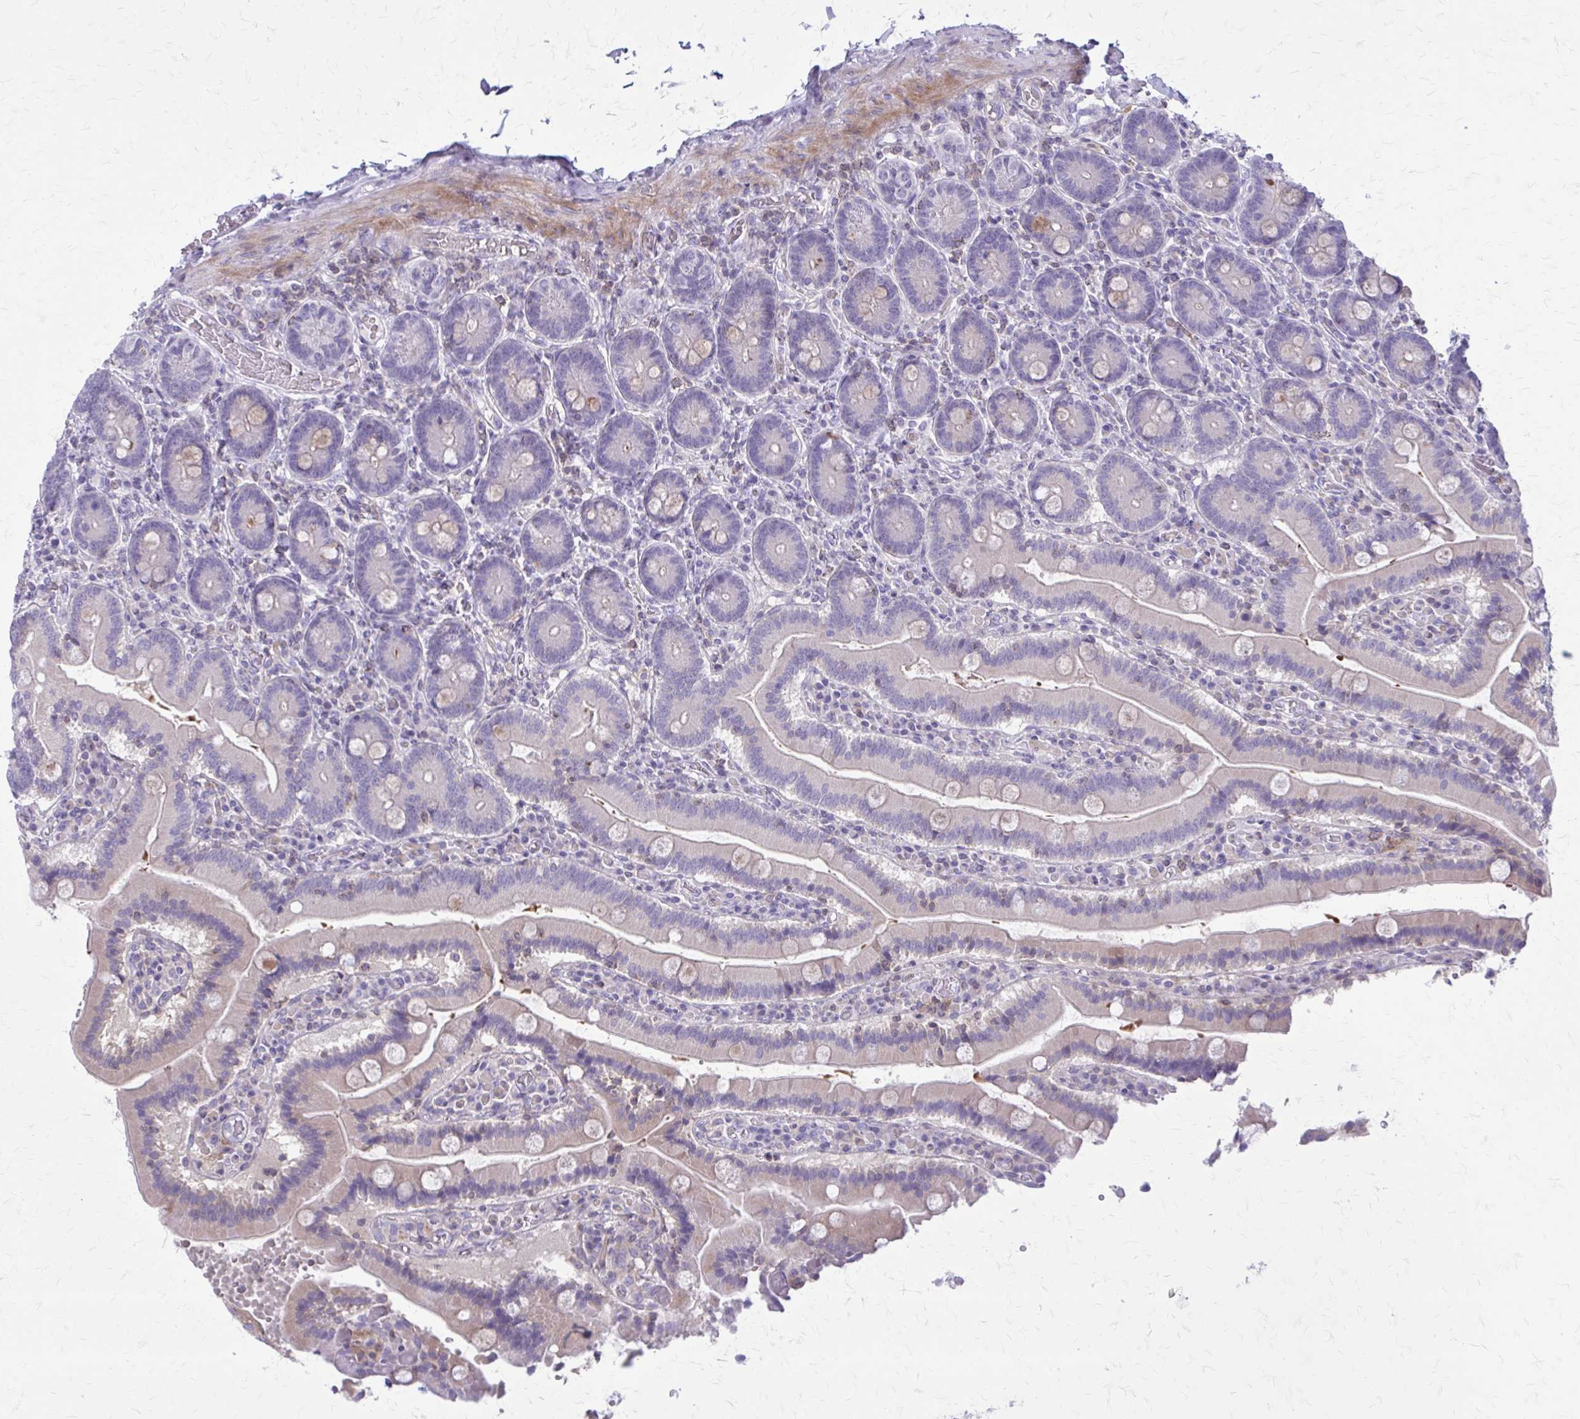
{"staining": {"intensity": "weak", "quantity": "25%-75%", "location": "cytoplasmic/membranous"}, "tissue": "duodenum", "cell_type": "Glandular cells", "image_type": "normal", "snomed": [{"axis": "morphology", "description": "Normal tissue, NOS"}, {"axis": "topography", "description": "Duodenum"}], "caption": "Immunohistochemical staining of unremarkable human duodenum demonstrates 25%-75% levels of weak cytoplasmic/membranous protein expression in about 25%-75% of glandular cells. The staining was performed using DAB to visualize the protein expression in brown, while the nuclei were stained in blue with hematoxylin (Magnification: 20x).", "gene": "PITPNM1", "patient": {"sex": "female", "age": 62}}